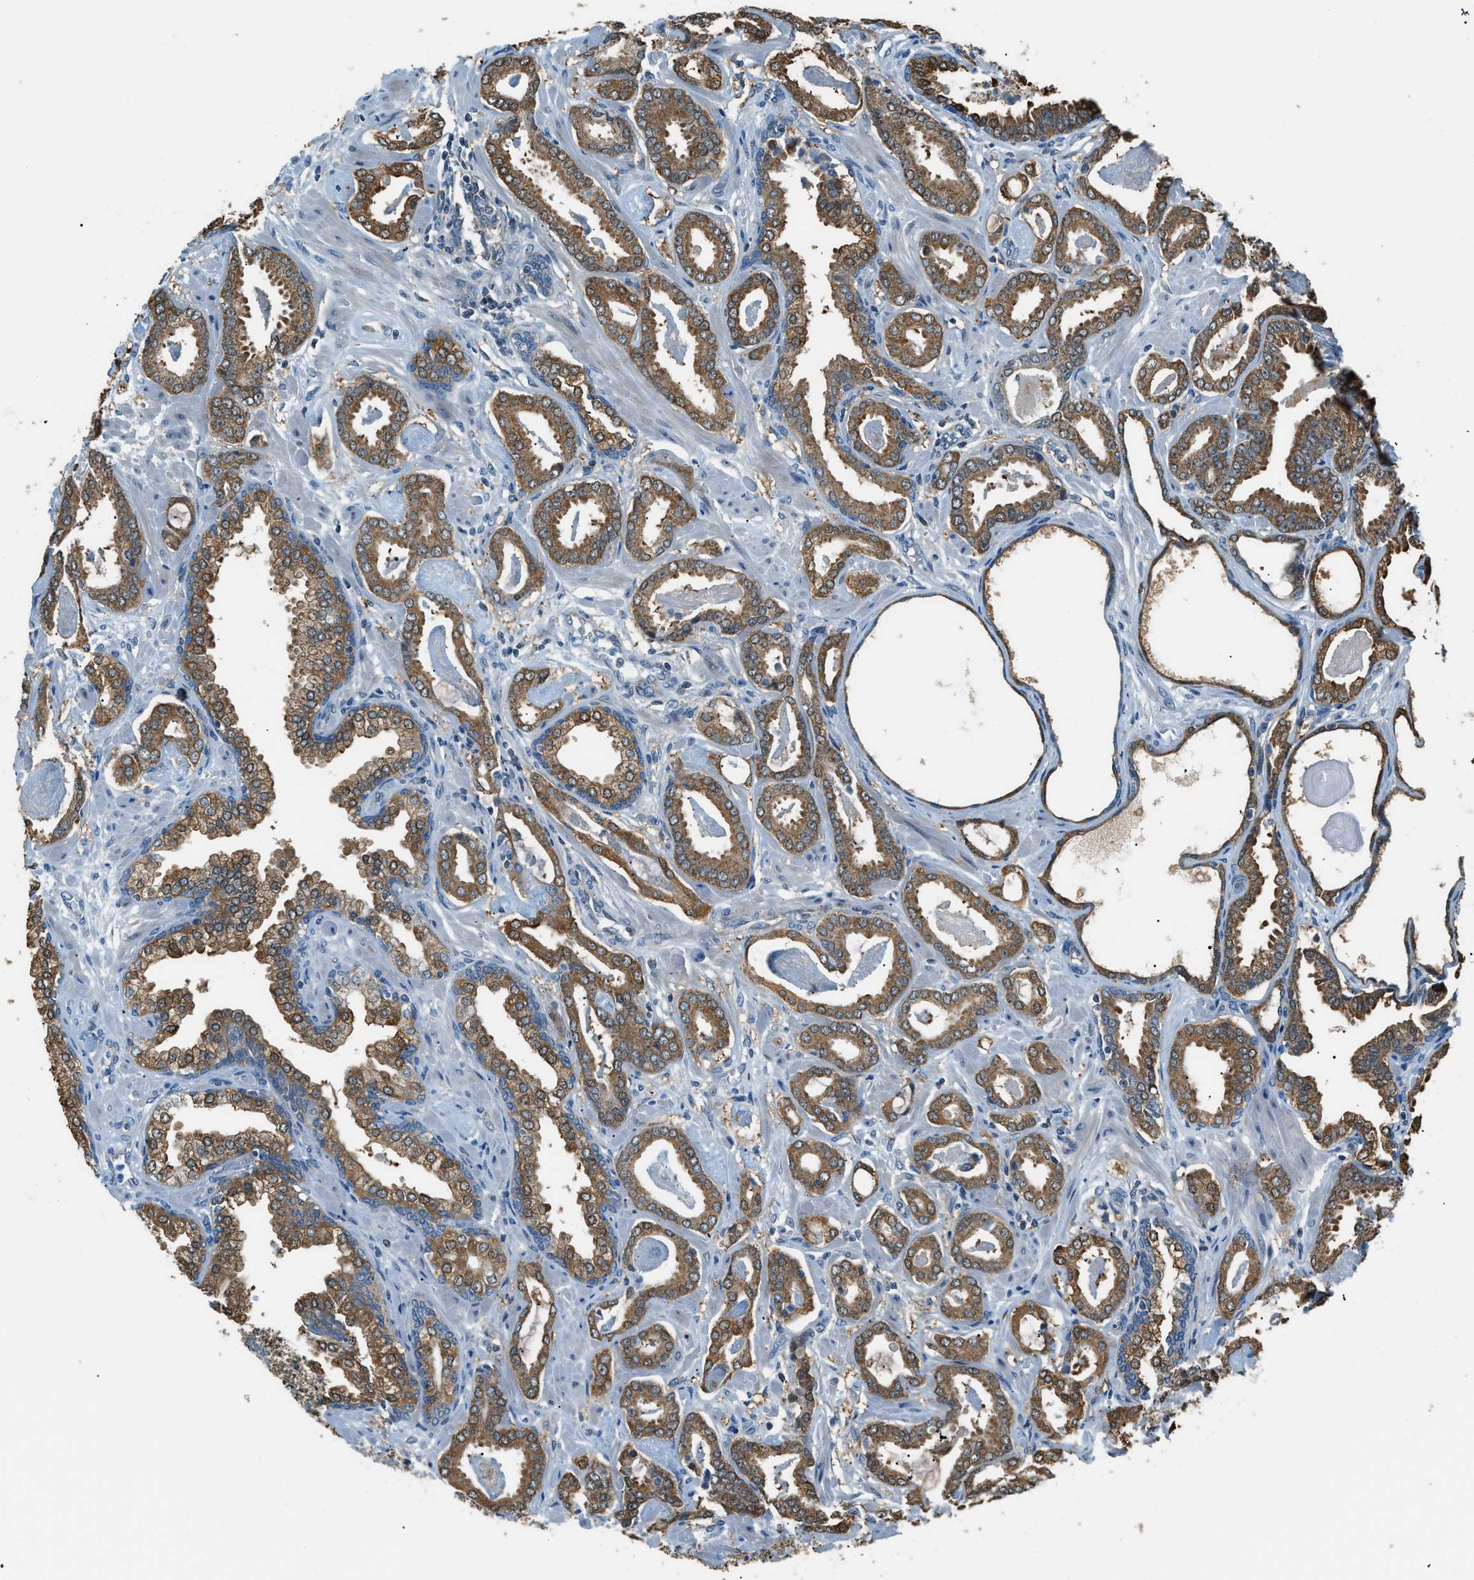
{"staining": {"intensity": "moderate", "quantity": ">75%", "location": "cytoplasmic/membranous"}, "tissue": "prostate cancer", "cell_type": "Tumor cells", "image_type": "cancer", "snomed": [{"axis": "morphology", "description": "Adenocarcinoma, Low grade"}, {"axis": "topography", "description": "Prostate"}], "caption": "DAB (3,3'-diaminobenzidine) immunohistochemical staining of human adenocarcinoma (low-grade) (prostate) exhibits moderate cytoplasmic/membranous protein staining in approximately >75% of tumor cells. (IHC, brightfield microscopy, high magnification).", "gene": "PIGG", "patient": {"sex": "male", "age": 53}}